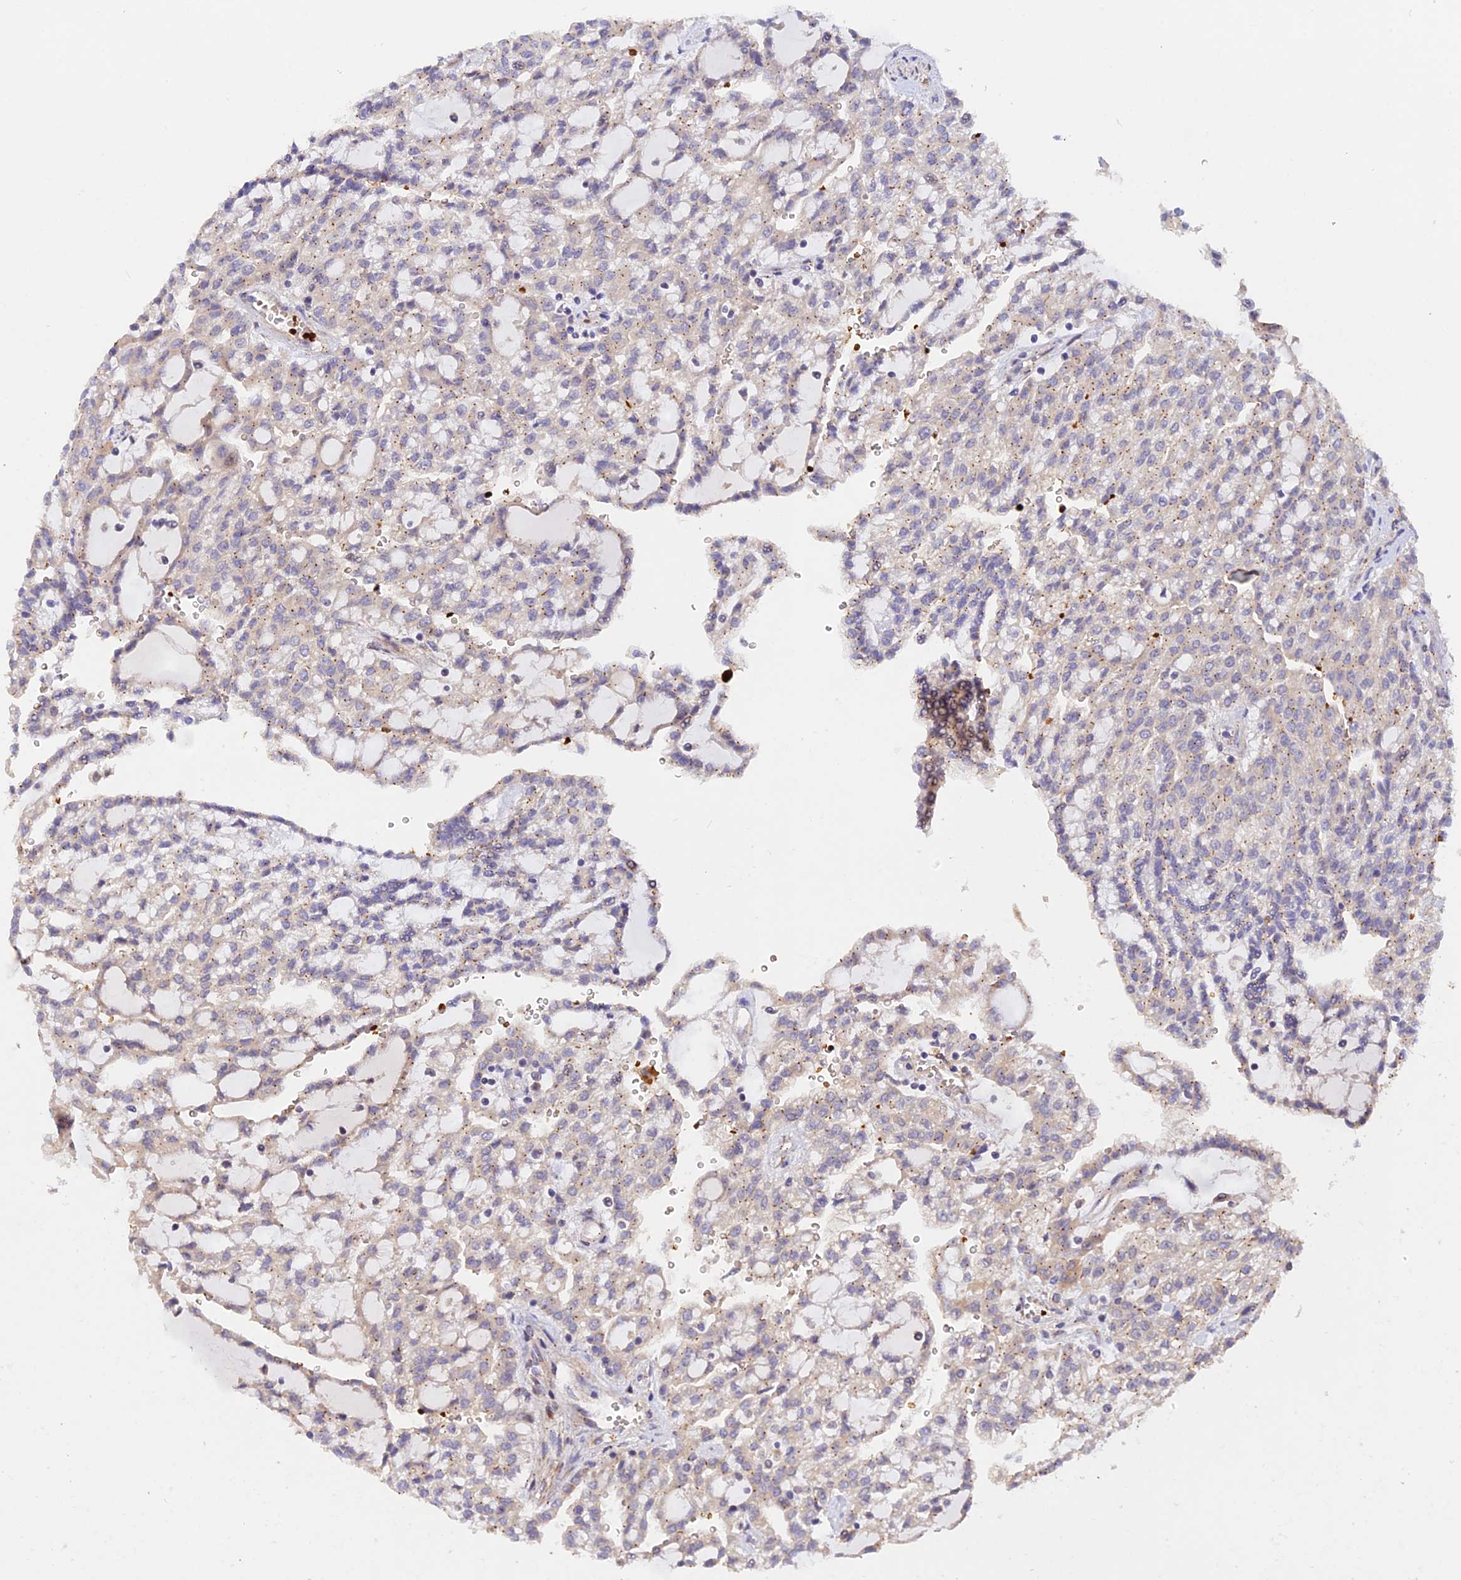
{"staining": {"intensity": "negative", "quantity": "none", "location": "none"}, "tissue": "renal cancer", "cell_type": "Tumor cells", "image_type": "cancer", "snomed": [{"axis": "morphology", "description": "Adenocarcinoma, NOS"}, {"axis": "topography", "description": "Kidney"}], "caption": "Tumor cells are negative for protein expression in human renal cancer.", "gene": "WDFY4", "patient": {"sex": "male", "age": 63}}